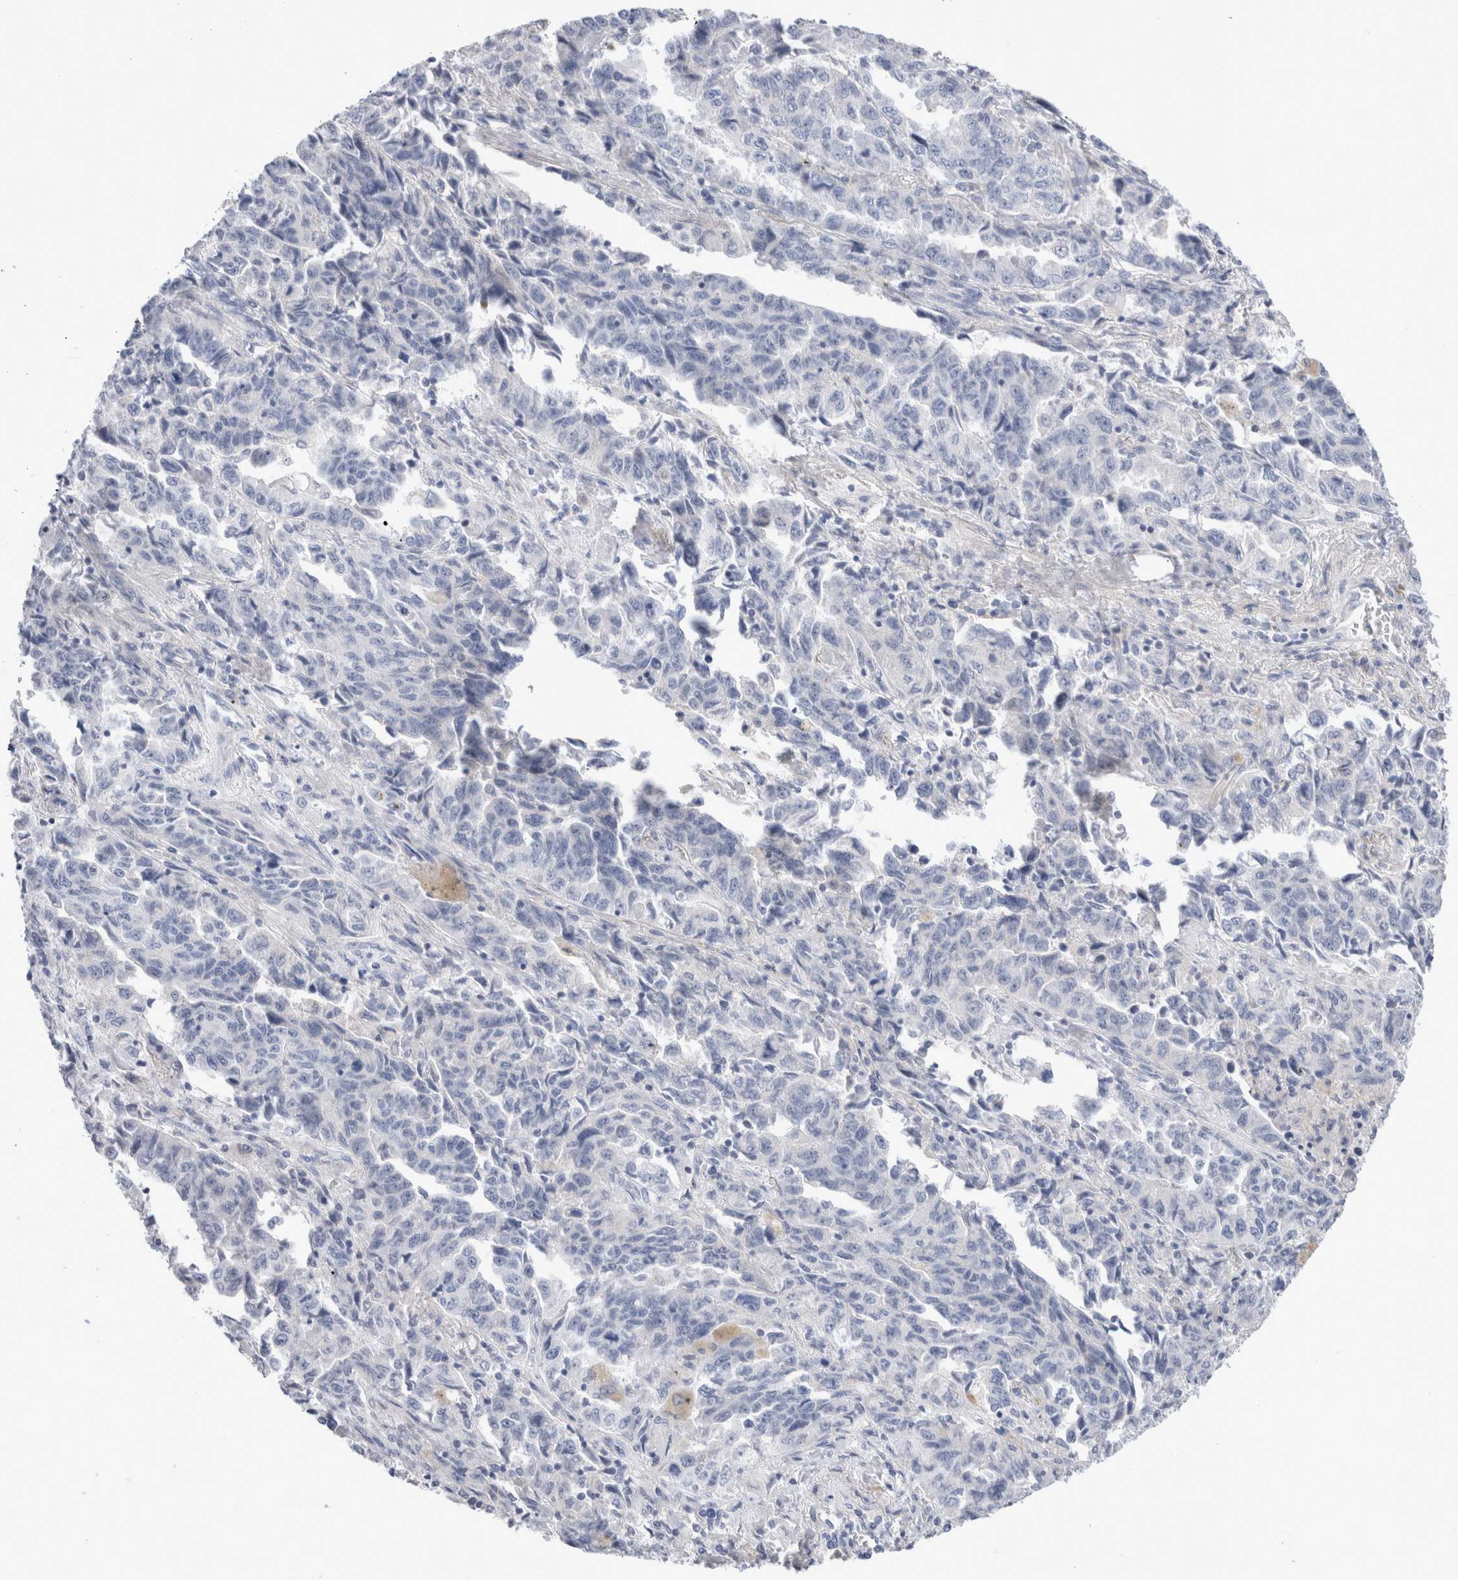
{"staining": {"intensity": "negative", "quantity": "none", "location": "none"}, "tissue": "lung cancer", "cell_type": "Tumor cells", "image_type": "cancer", "snomed": [{"axis": "morphology", "description": "Adenocarcinoma, NOS"}, {"axis": "topography", "description": "Lung"}], "caption": "The IHC photomicrograph has no significant expression in tumor cells of lung adenocarcinoma tissue.", "gene": "ECHDC2", "patient": {"sex": "female", "age": 51}}